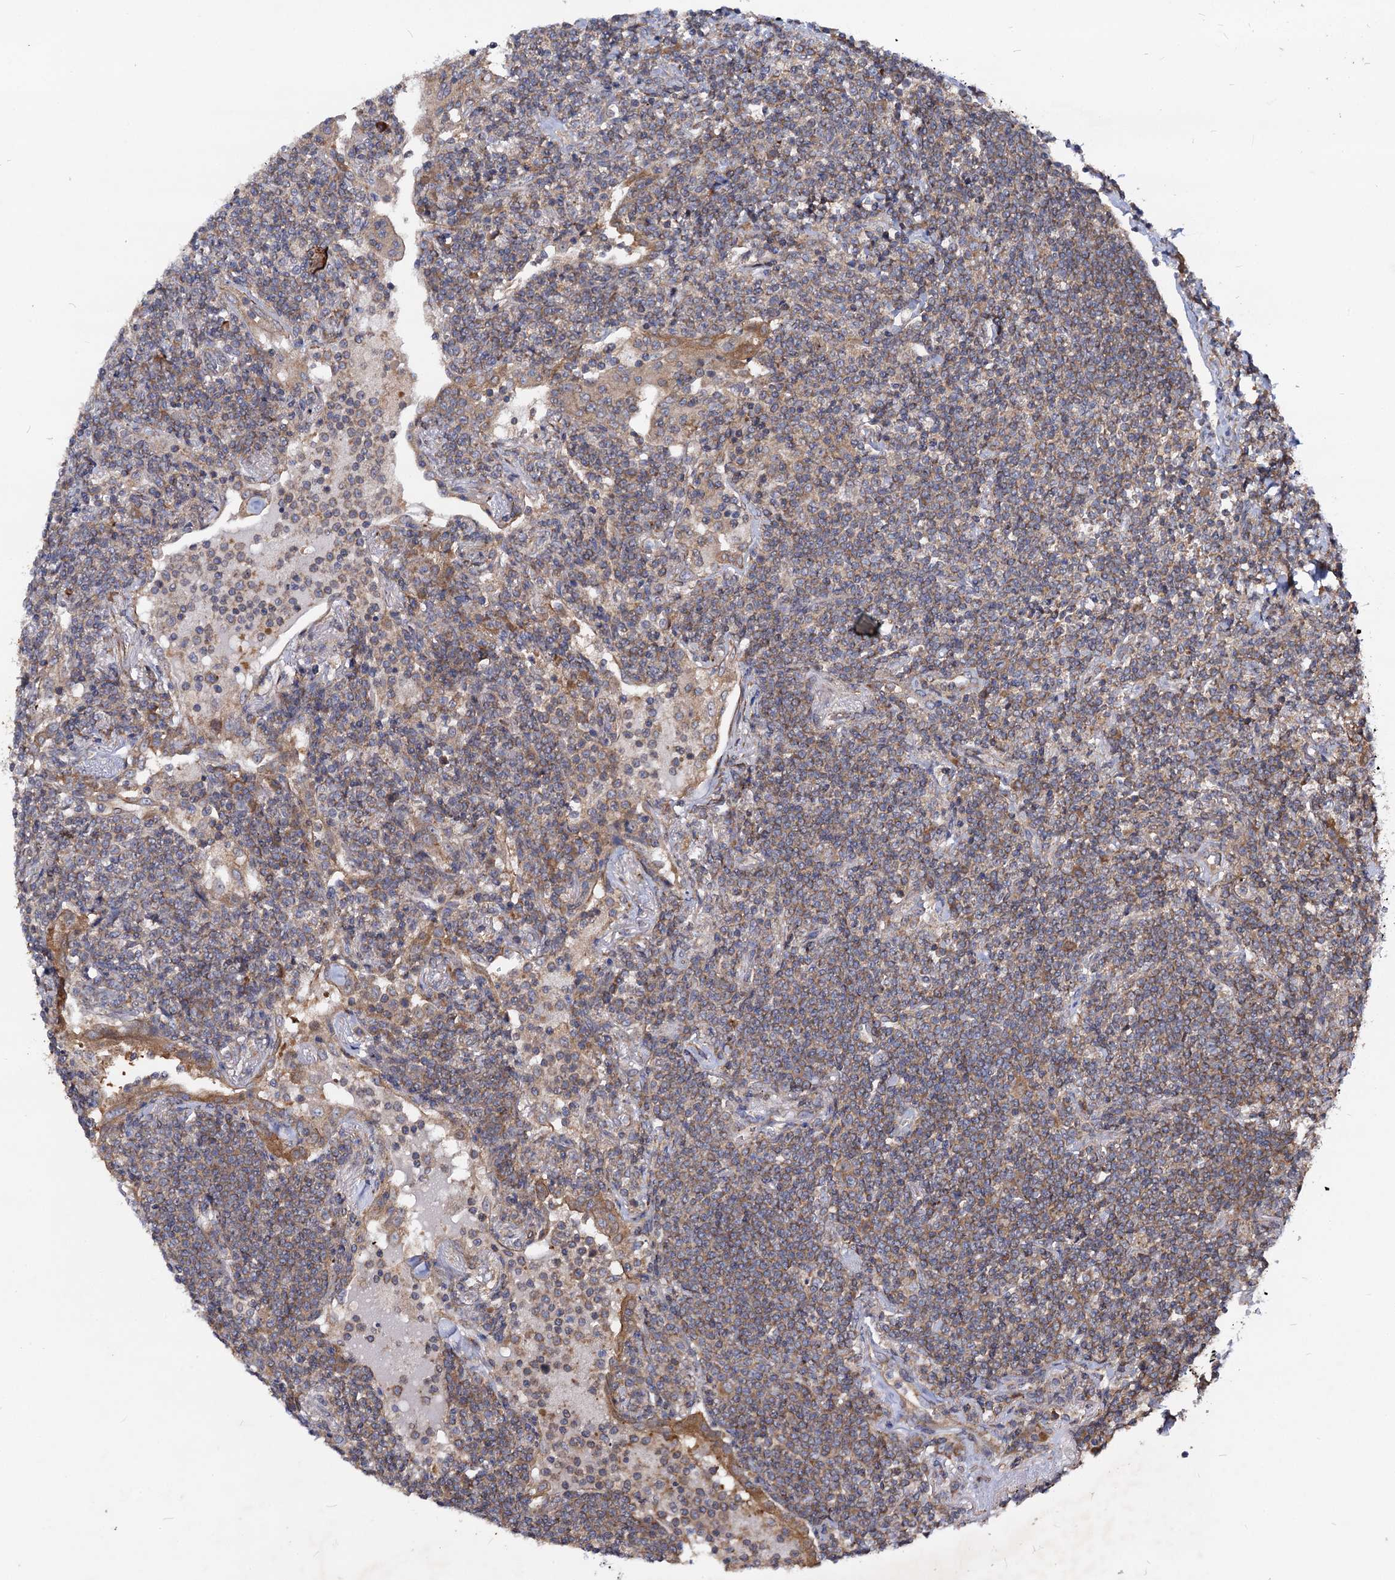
{"staining": {"intensity": "weak", "quantity": "25%-75%", "location": "cytoplasmic/membranous"}, "tissue": "lymphoma", "cell_type": "Tumor cells", "image_type": "cancer", "snomed": [{"axis": "morphology", "description": "Malignant lymphoma, non-Hodgkin's type, Low grade"}, {"axis": "topography", "description": "Lung"}], "caption": "Lymphoma stained with IHC reveals weak cytoplasmic/membranous staining in approximately 25%-75% of tumor cells.", "gene": "DYDC1", "patient": {"sex": "female", "age": 71}}